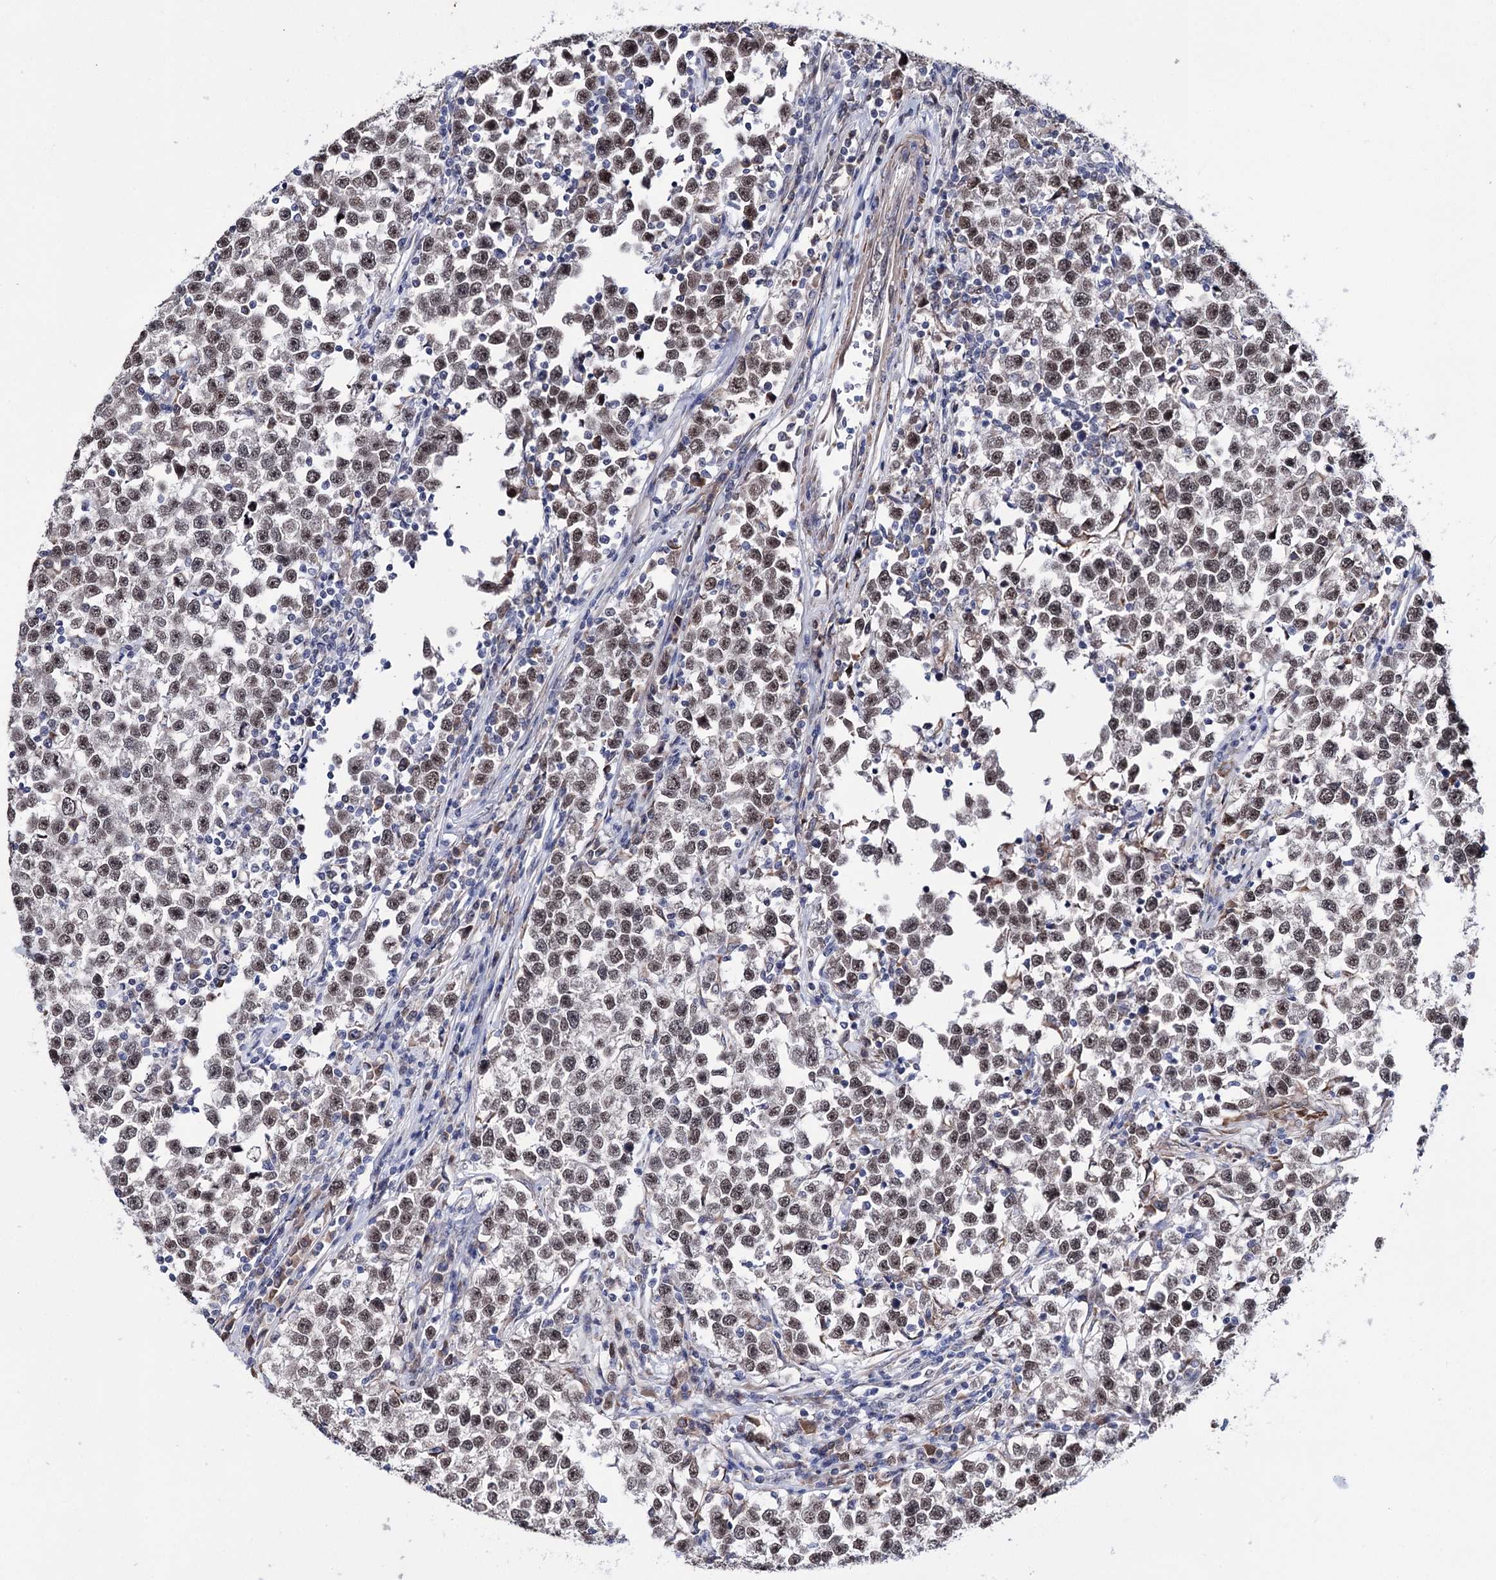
{"staining": {"intensity": "moderate", "quantity": ">75%", "location": "nuclear"}, "tissue": "testis cancer", "cell_type": "Tumor cells", "image_type": "cancer", "snomed": [{"axis": "morphology", "description": "Normal tissue, NOS"}, {"axis": "morphology", "description": "Seminoma, NOS"}, {"axis": "topography", "description": "Testis"}], "caption": "The histopathology image reveals immunohistochemical staining of testis cancer. There is moderate nuclear staining is present in approximately >75% of tumor cells.", "gene": "PPRC1", "patient": {"sex": "male", "age": 43}}